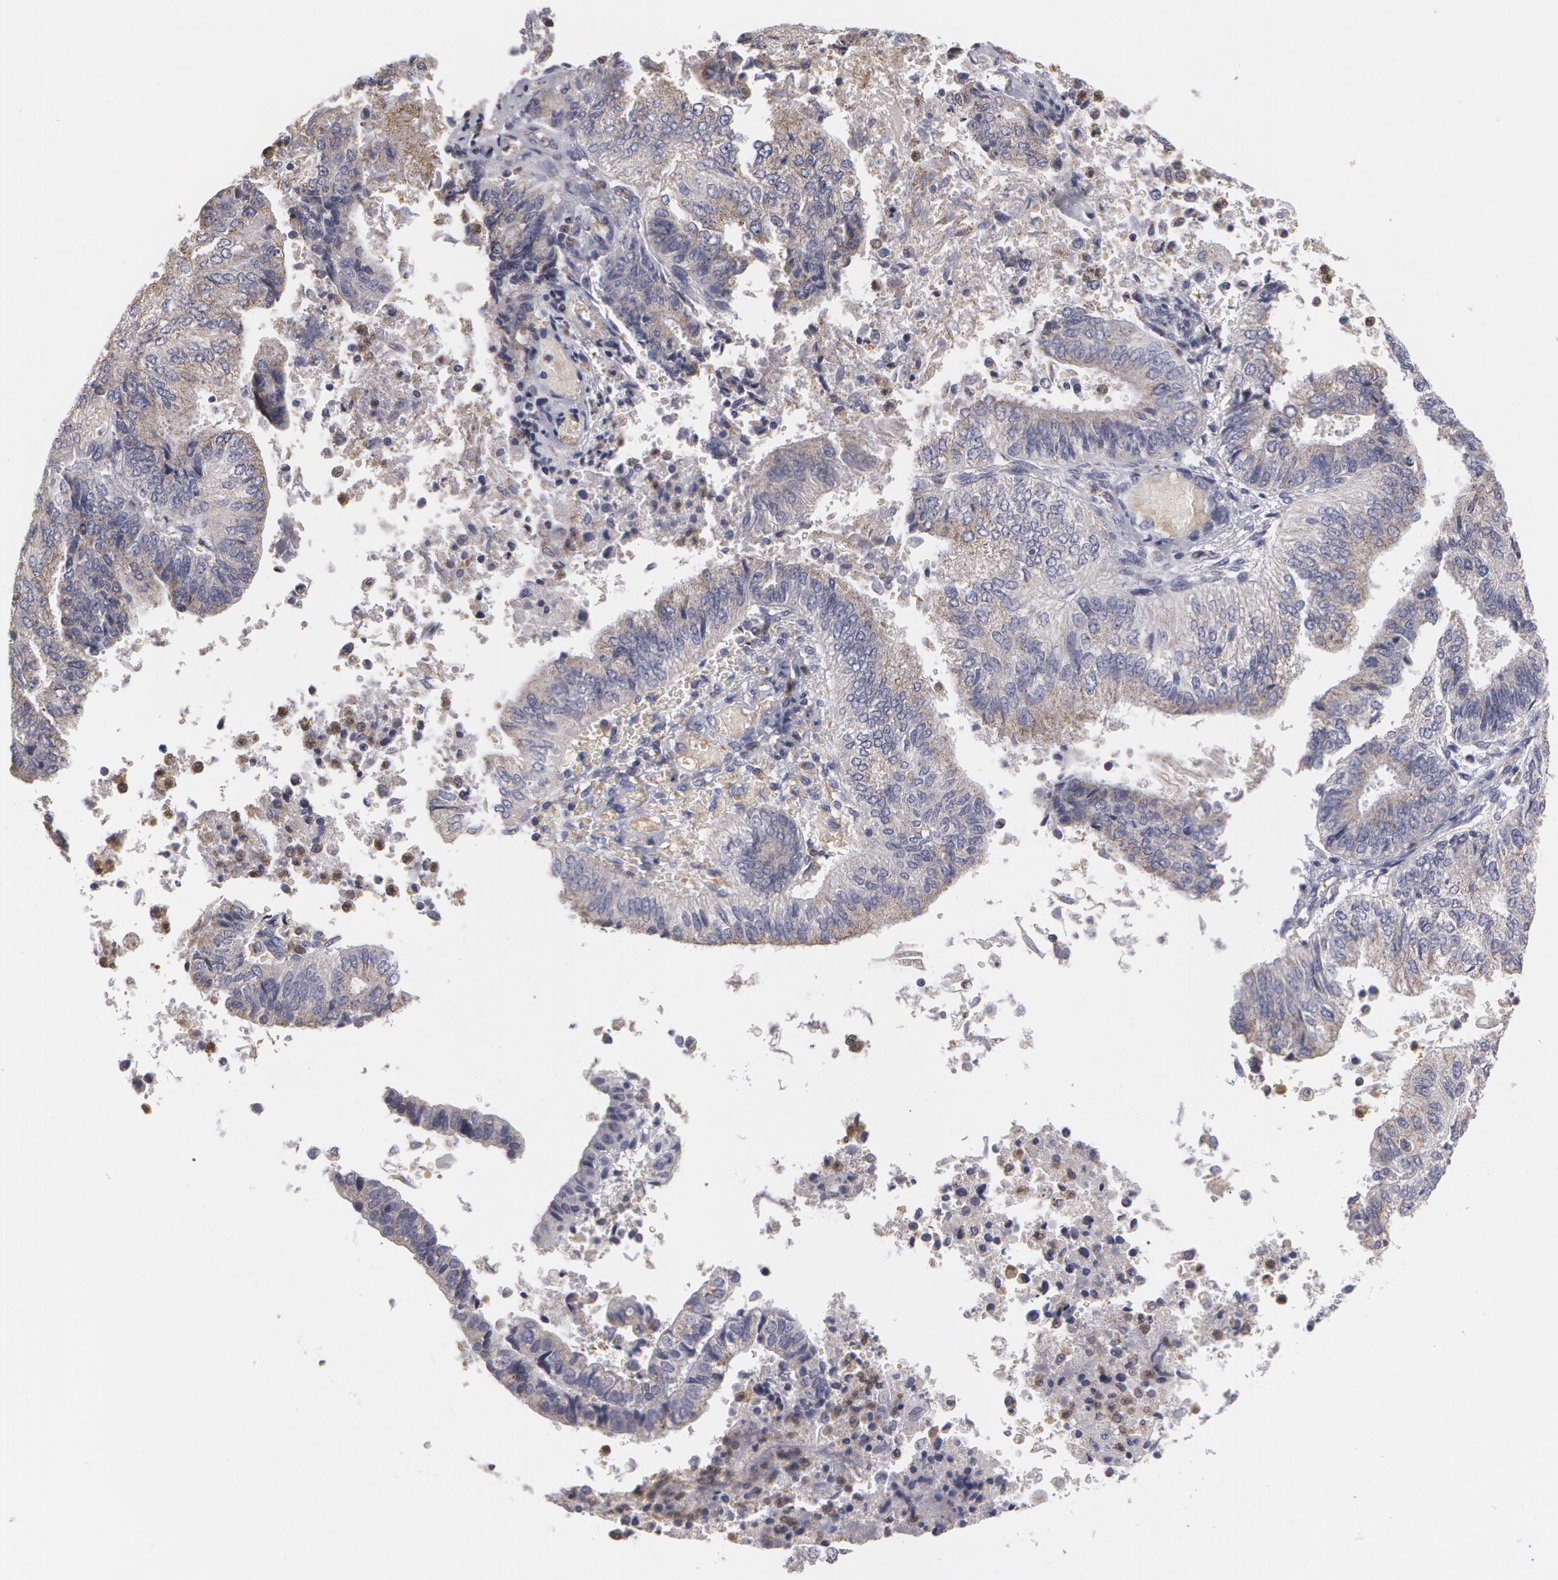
{"staining": {"intensity": "weak", "quantity": ">75%", "location": "cytoplasmic/membranous"}, "tissue": "endometrial cancer", "cell_type": "Tumor cells", "image_type": "cancer", "snomed": [{"axis": "morphology", "description": "Adenocarcinoma, NOS"}, {"axis": "topography", "description": "Endometrium"}], "caption": "An image showing weak cytoplasmic/membranous staining in about >75% of tumor cells in endometrial cancer, as visualized by brown immunohistochemical staining.", "gene": "CAT", "patient": {"sex": "female", "age": 55}}